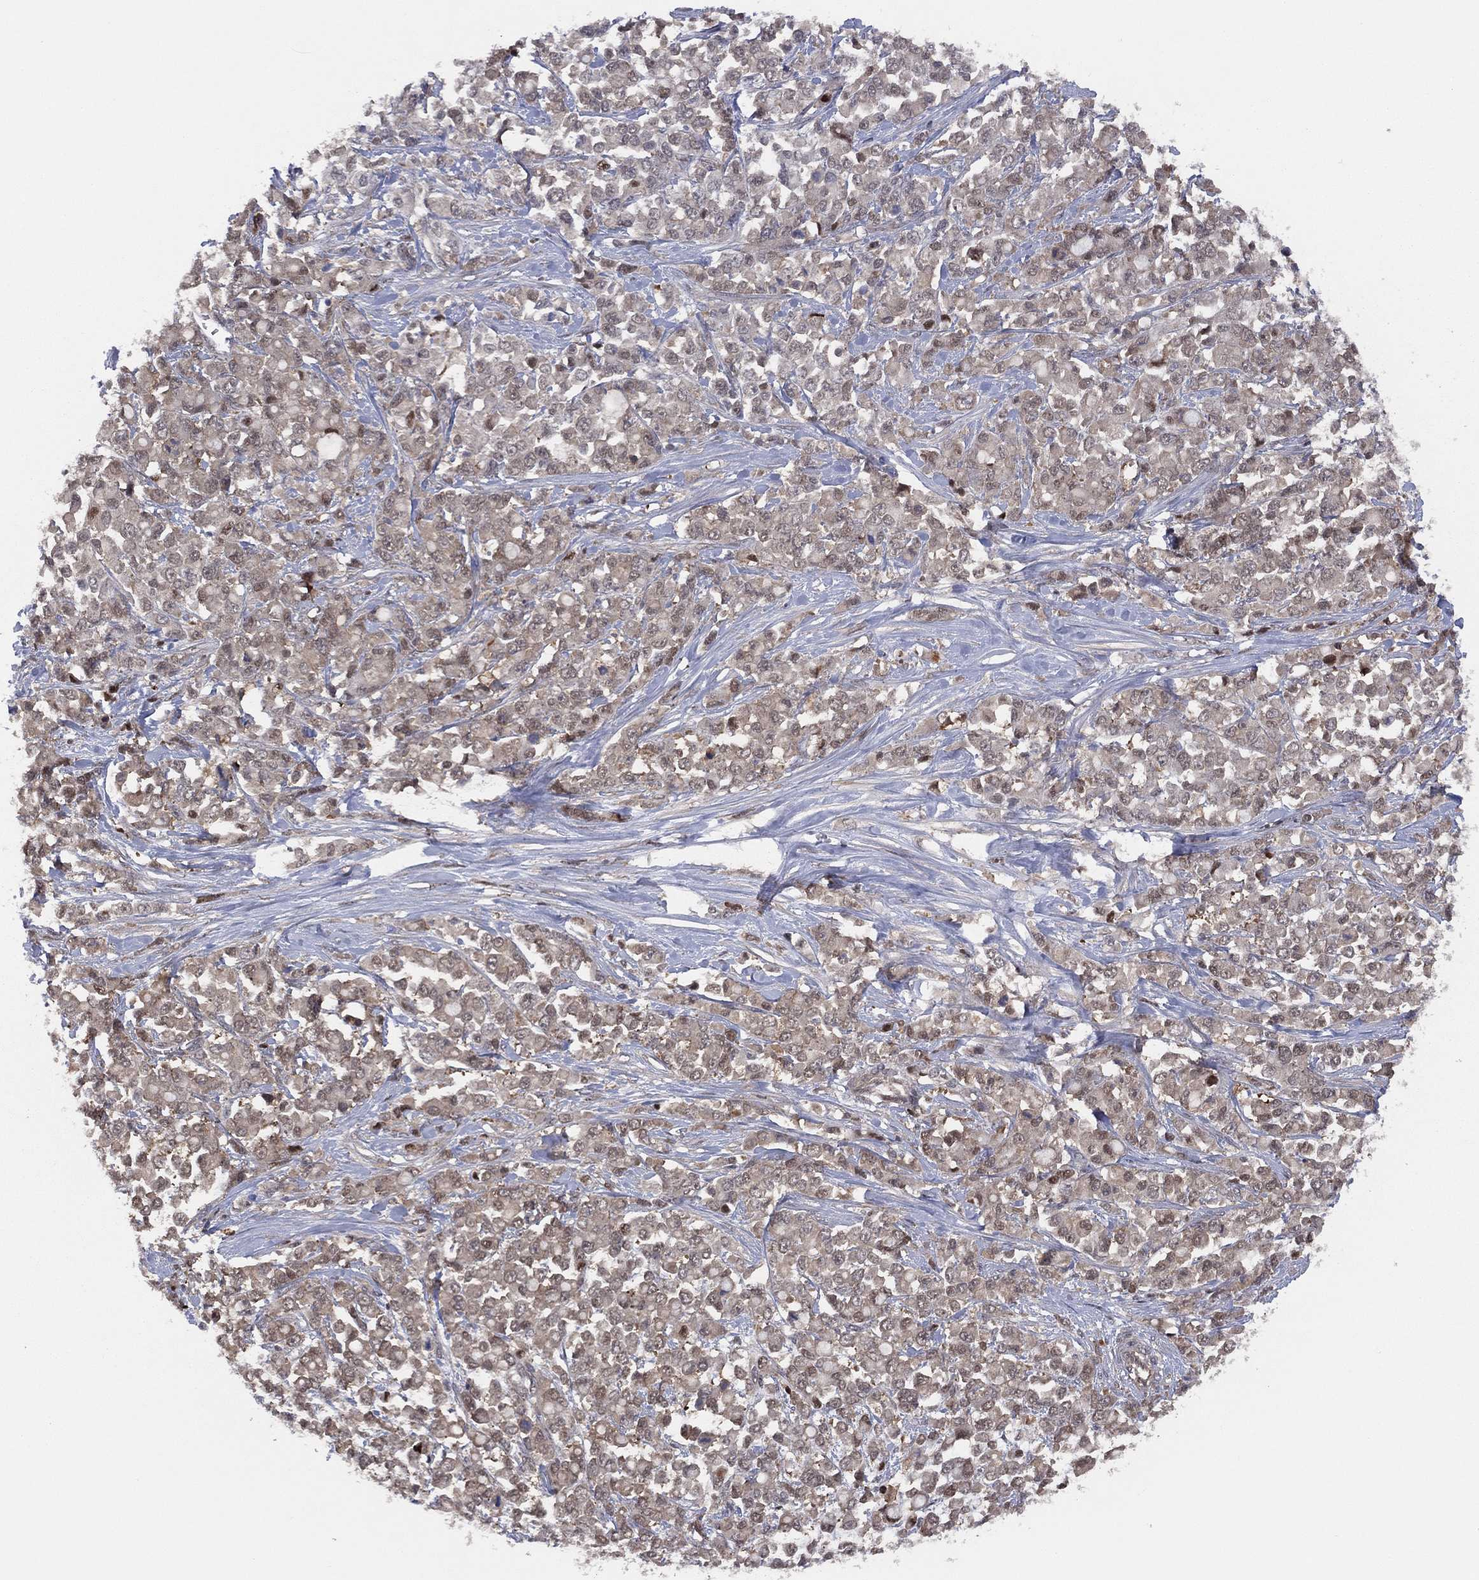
{"staining": {"intensity": "weak", "quantity": "<25%", "location": "cytoplasmic/membranous"}, "tissue": "stomach cancer", "cell_type": "Tumor cells", "image_type": "cancer", "snomed": [{"axis": "morphology", "description": "Adenocarcinoma, NOS"}, {"axis": "topography", "description": "Stomach"}], "caption": "Immunohistochemistry micrograph of neoplastic tissue: stomach cancer (adenocarcinoma) stained with DAB (3,3'-diaminobenzidine) displays no significant protein expression in tumor cells.", "gene": "ICOSLG", "patient": {"sex": "female", "age": 76}}